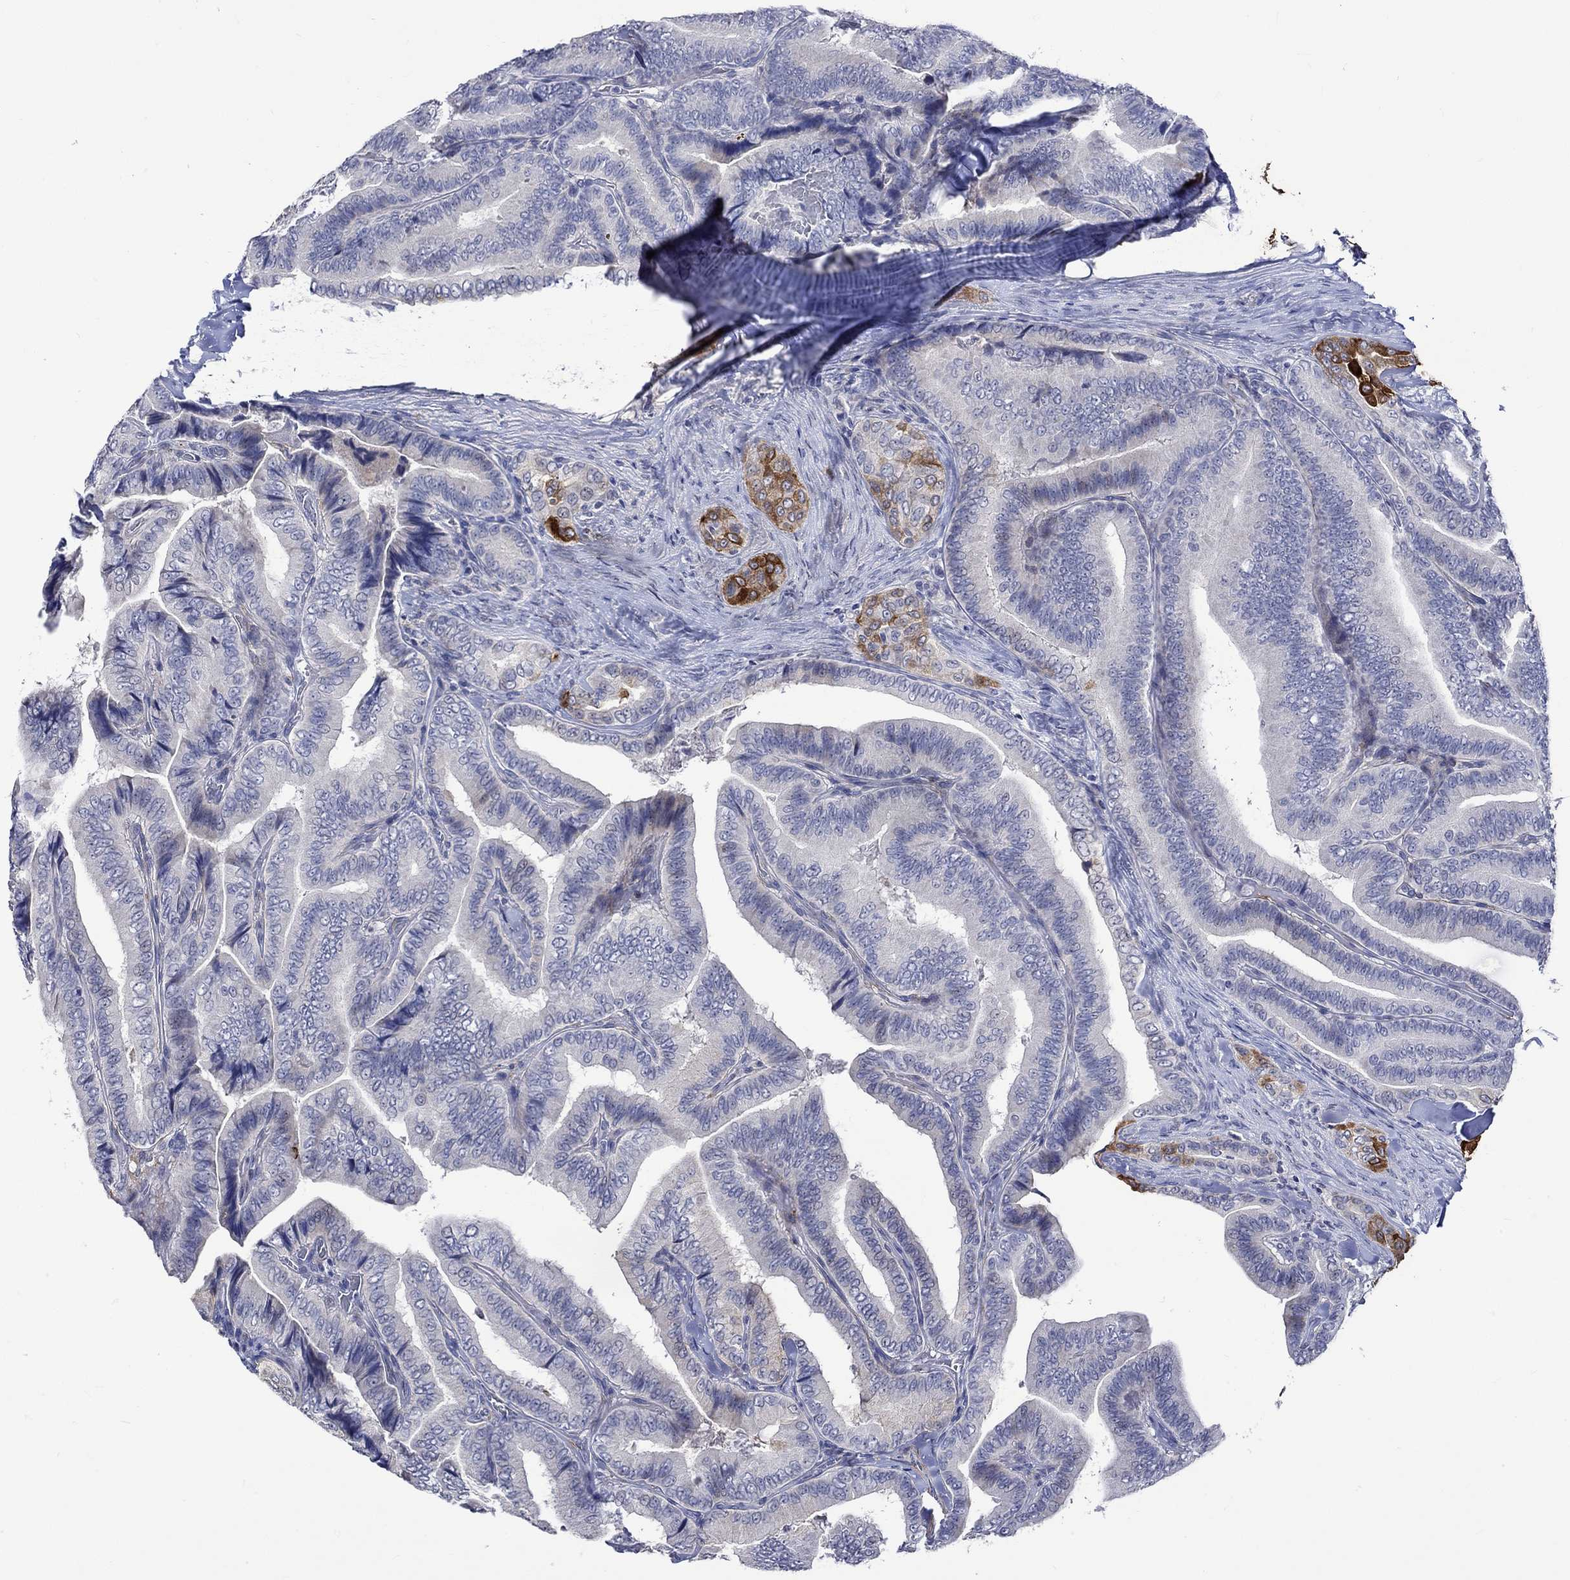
{"staining": {"intensity": "strong", "quantity": "<25%", "location": "cytoplasmic/membranous"}, "tissue": "thyroid cancer", "cell_type": "Tumor cells", "image_type": "cancer", "snomed": [{"axis": "morphology", "description": "Papillary adenocarcinoma, NOS"}, {"axis": "topography", "description": "Thyroid gland"}], "caption": "Brown immunohistochemical staining in thyroid cancer (papillary adenocarcinoma) exhibits strong cytoplasmic/membranous positivity in approximately <25% of tumor cells.", "gene": "CRYAB", "patient": {"sex": "male", "age": 61}}